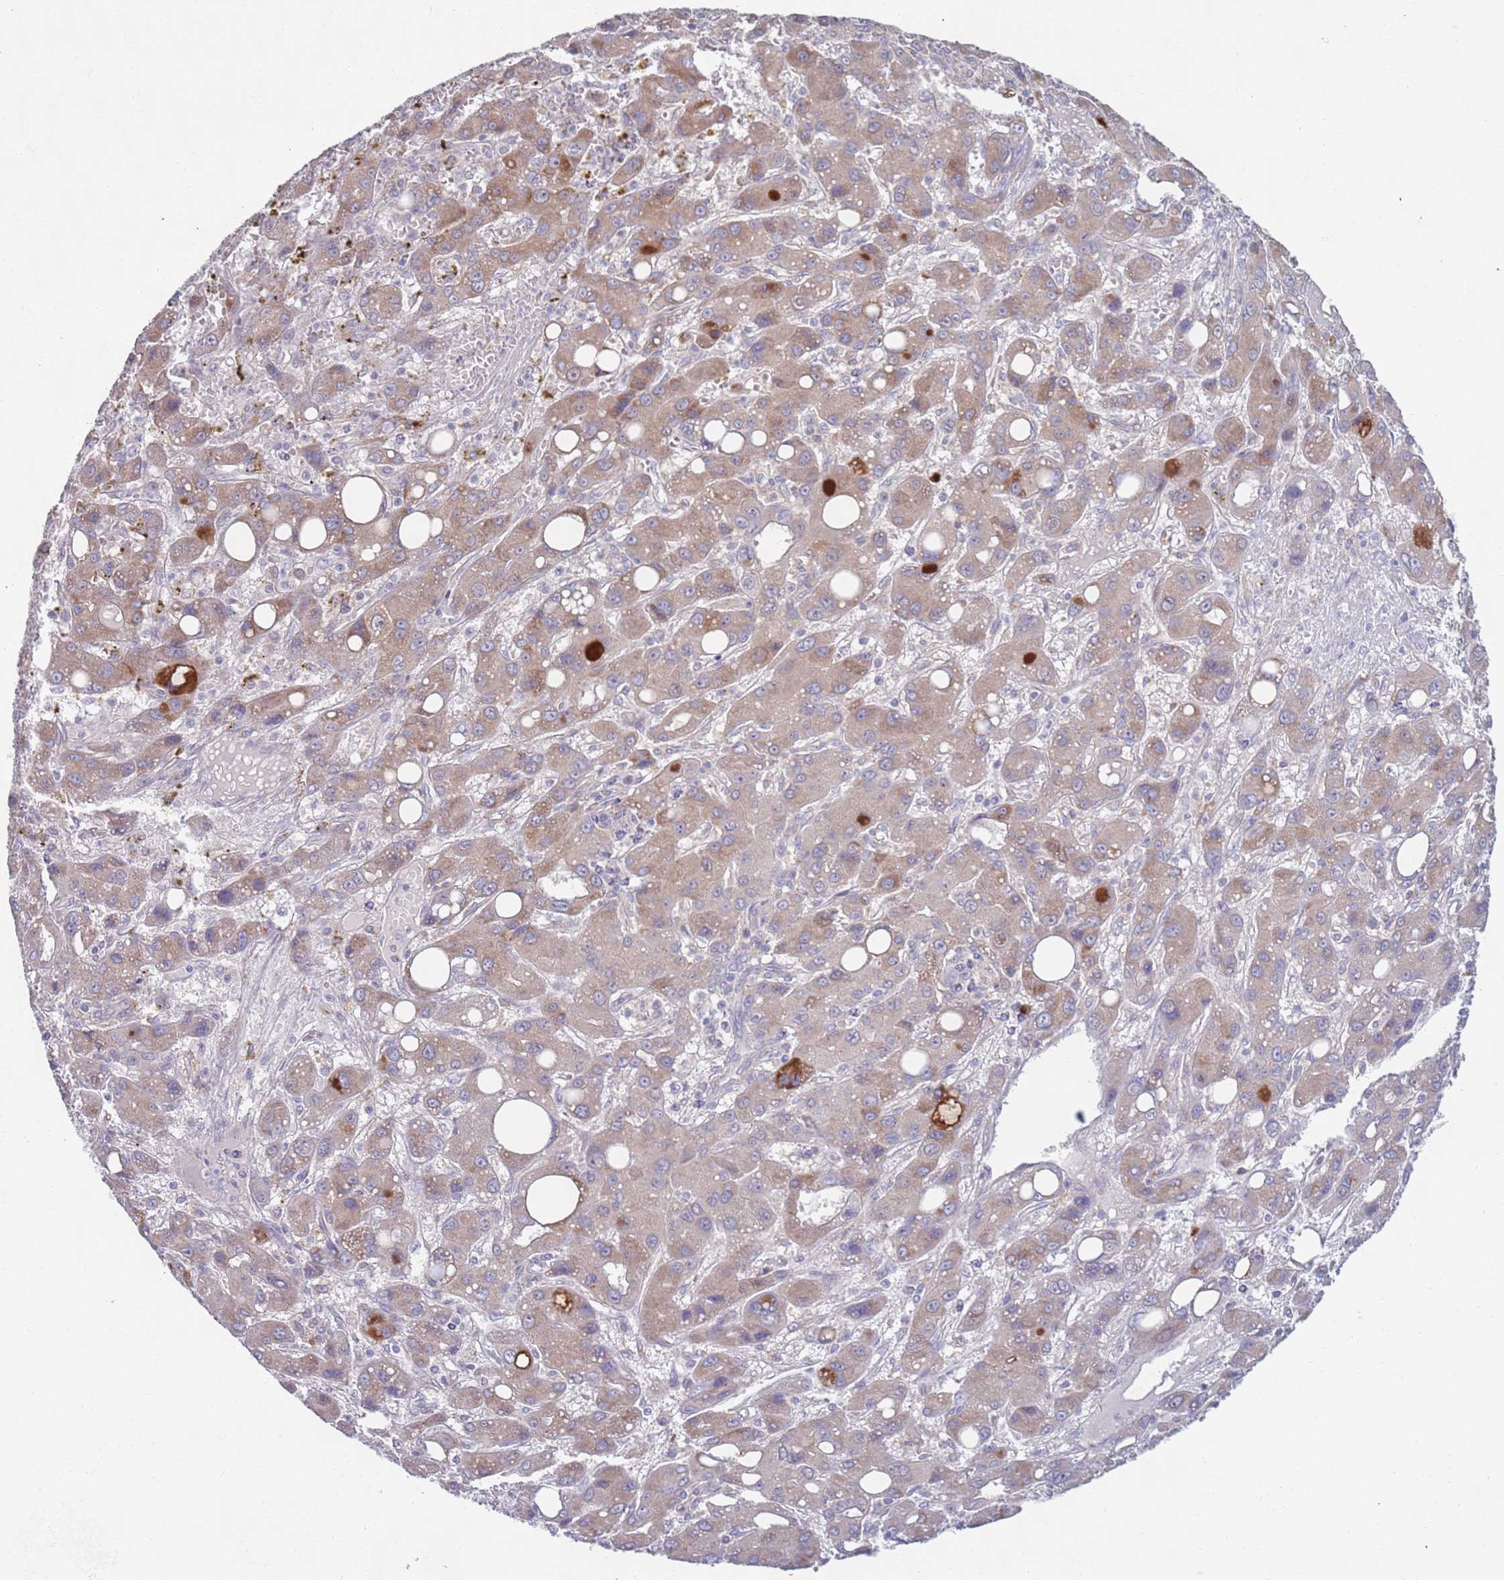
{"staining": {"intensity": "moderate", "quantity": "25%-75%", "location": "cytoplasmic/membranous"}, "tissue": "liver cancer", "cell_type": "Tumor cells", "image_type": "cancer", "snomed": [{"axis": "morphology", "description": "Carcinoma, Hepatocellular, NOS"}, {"axis": "topography", "description": "Liver"}], "caption": "Human hepatocellular carcinoma (liver) stained with a protein marker displays moderate staining in tumor cells.", "gene": "LTB", "patient": {"sex": "male", "age": 55}}